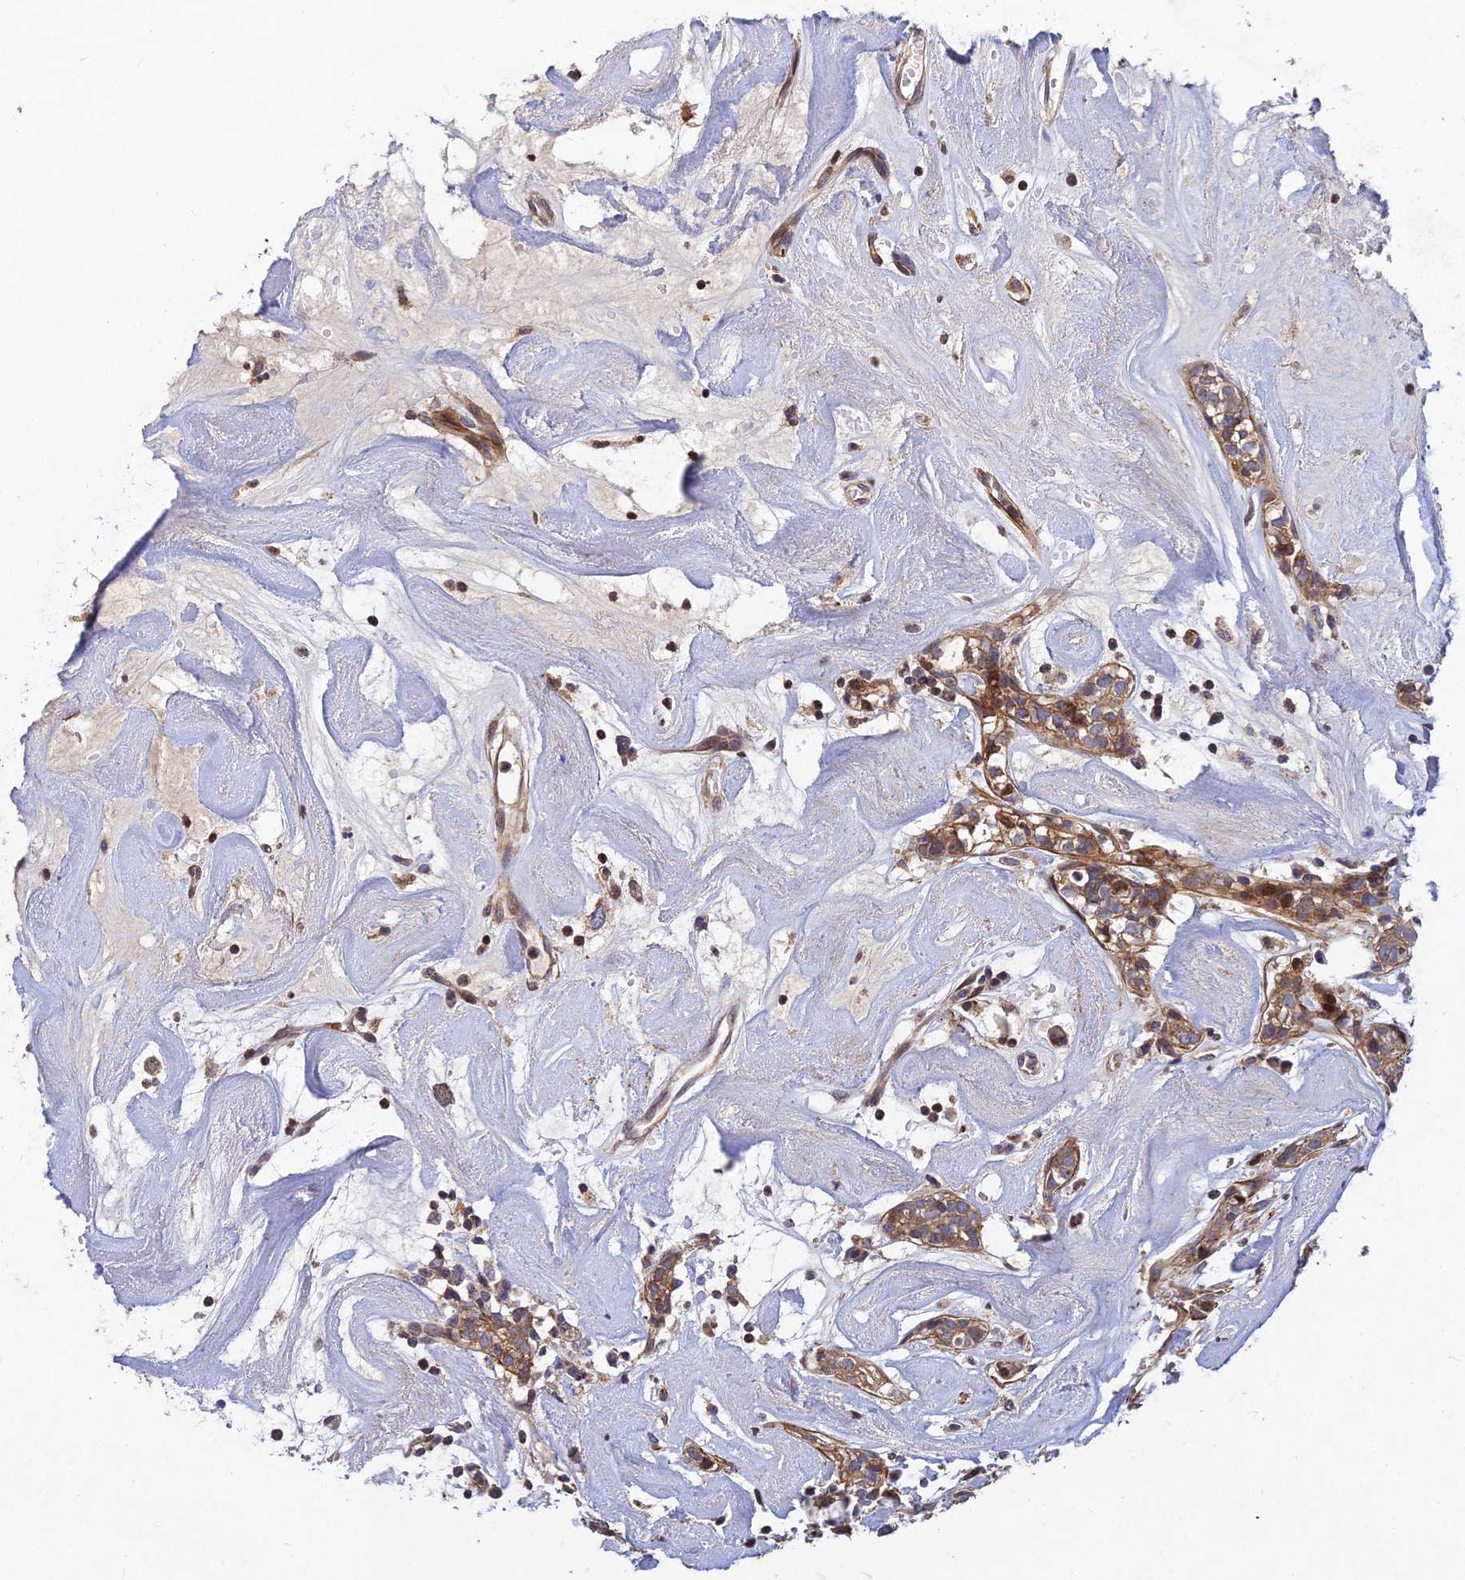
{"staining": {"intensity": "moderate", "quantity": ">75%", "location": "cytoplasmic/membranous"}, "tissue": "head and neck cancer", "cell_type": "Tumor cells", "image_type": "cancer", "snomed": [{"axis": "morphology", "description": "Adenocarcinoma, NOS"}, {"axis": "topography", "description": "Salivary gland"}, {"axis": "topography", "description": "Head-Neck"}], "caption": "The image displays a brown stain indicating the presence of a protein in the cytoplasmic/membranous of tumor cells in head and neck cancer (adenocarcinoma).", "gene": "RELCH", "patient": {"sex": "female", "age": 65}}